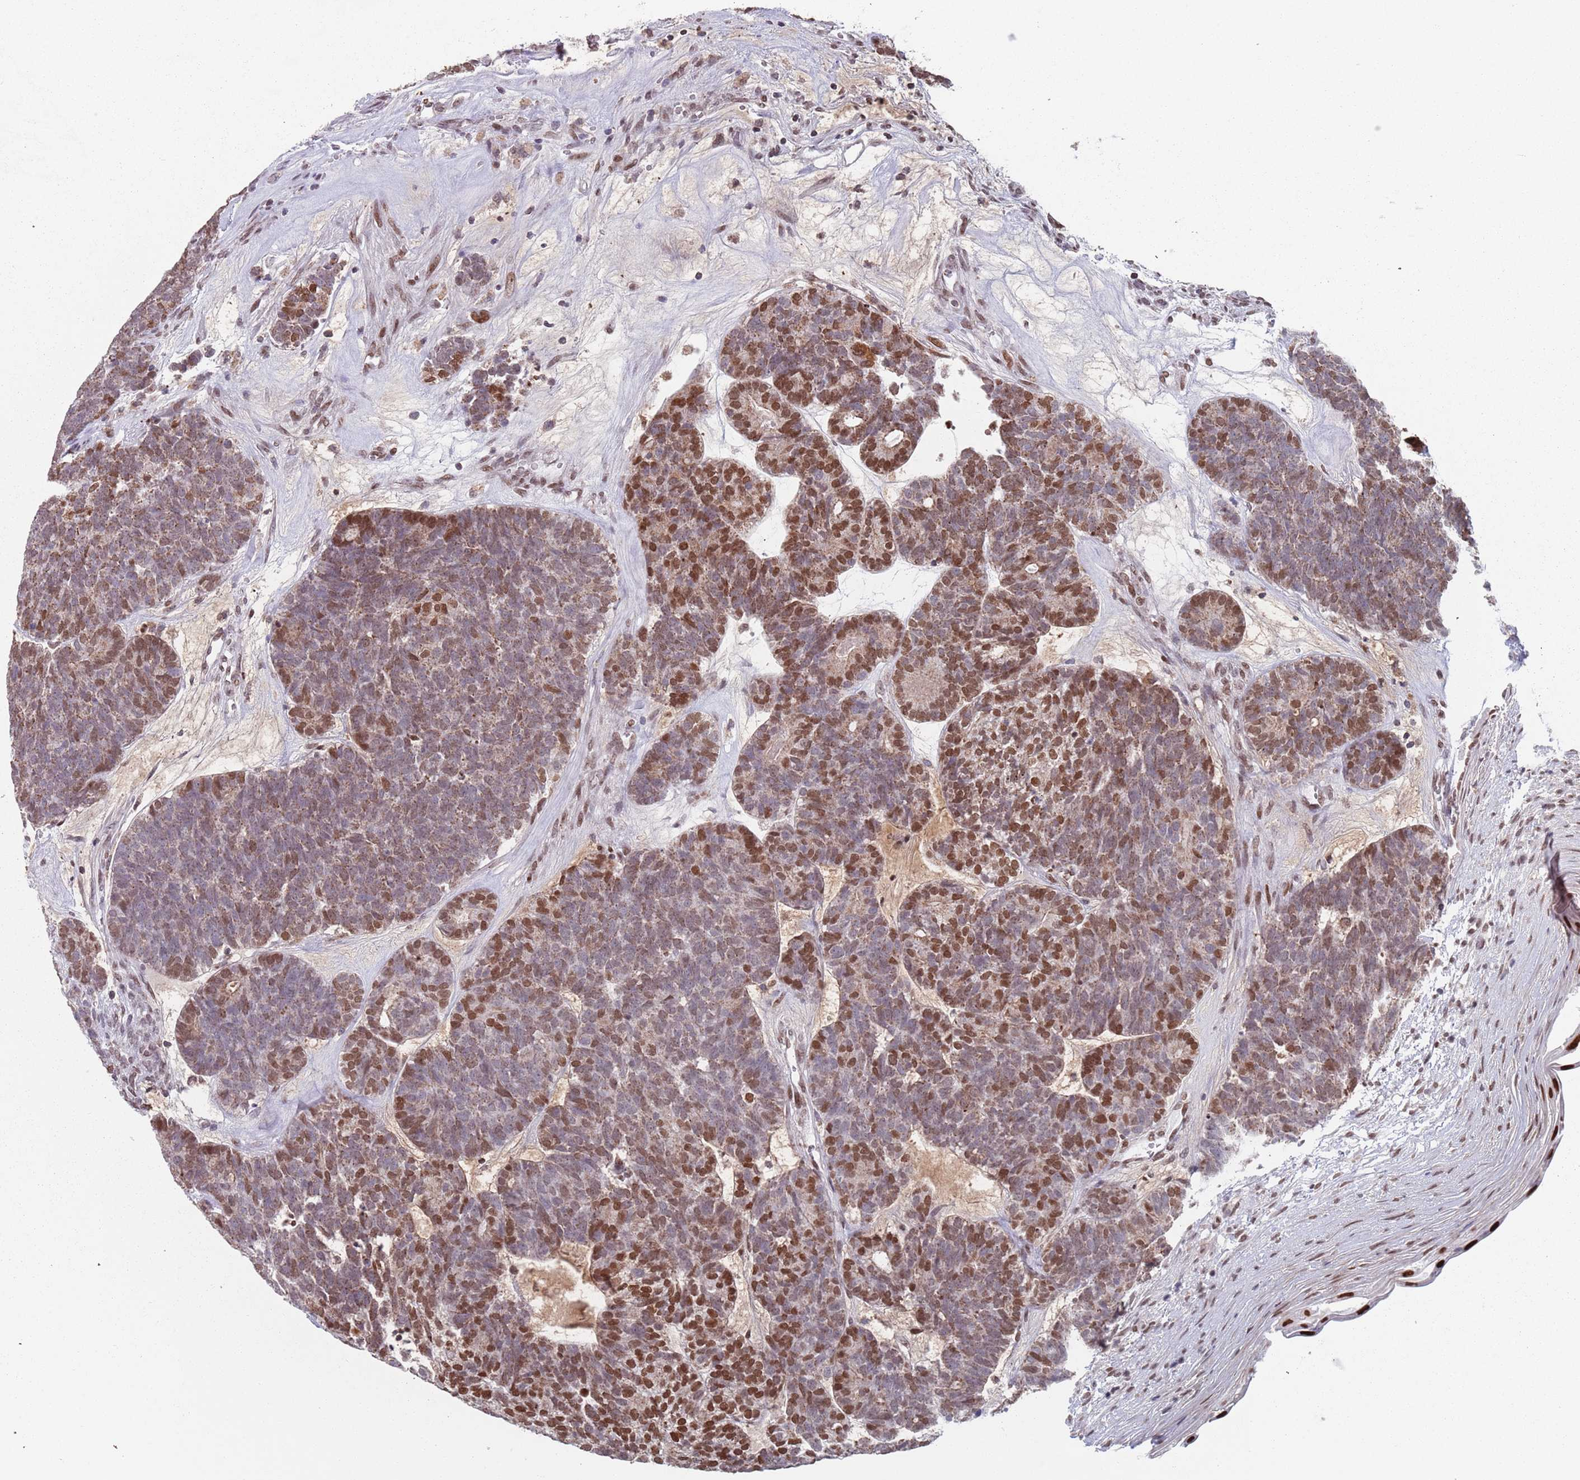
{"staining": {"intensity": "moderate", "quantity": "25%-75%", "location": "nuclear"}, "tissue": "head and neck cancer", "cell_type": "Tumor cells", "image_type": "cancer", "snomed": [{"axis": "morphology", "description": "Adenocarcinoma, NOS"}, {"axis": "topography", "description": "Head-Neck"}], "caption": "Immunohistochemistry (IHC) micrograph of head and neck cancer stained for a protein (brown), which displays medium levels of moderate nuclear staining in about 25%-75% of tumor cells.", "gene": "MFSD12", "patient": {"sex": "female", "age": 81}}